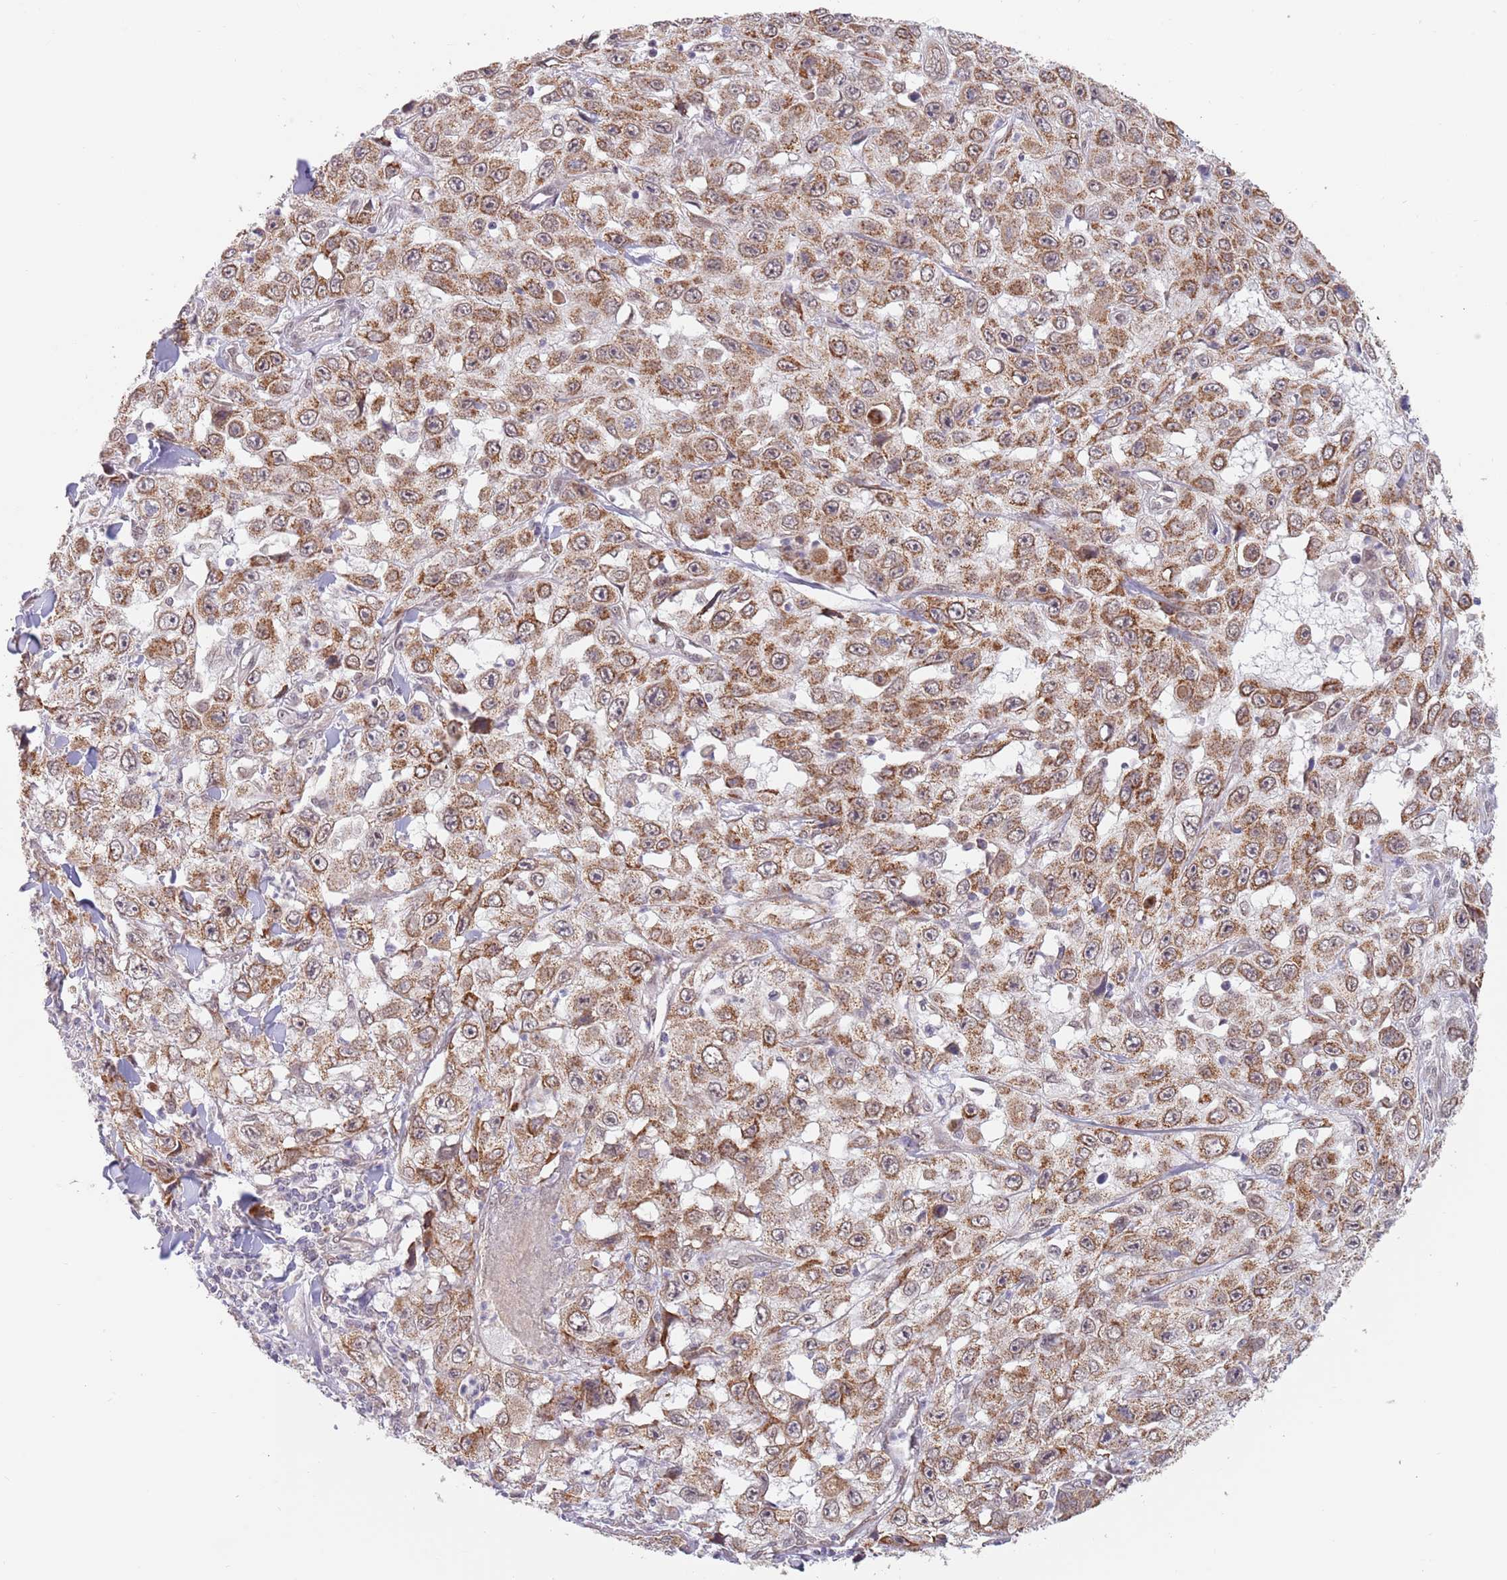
{"staining": {"intensity": "moderate", "quantity": ">75%", "location": "cytoplasmic/membranous"}, "tissue": "skin cancer", "cell_type": "Tumor cells", "image_type": "cancer", "snomed": [{"axis": "morphology", "description": "Squamous cell carcinoma, NOS"}, {"axis": "topography", "description": "Skin"}], "caption": "About >75% of tumor cells in skin cancer (squamous cell carcinoma) exhibit moderate cytoplasmic/membranous protein staining as visualized by brown immunohistochemical staining.", "gene": "UQCC3", "patient": {"sex": "male", "age": 82}}